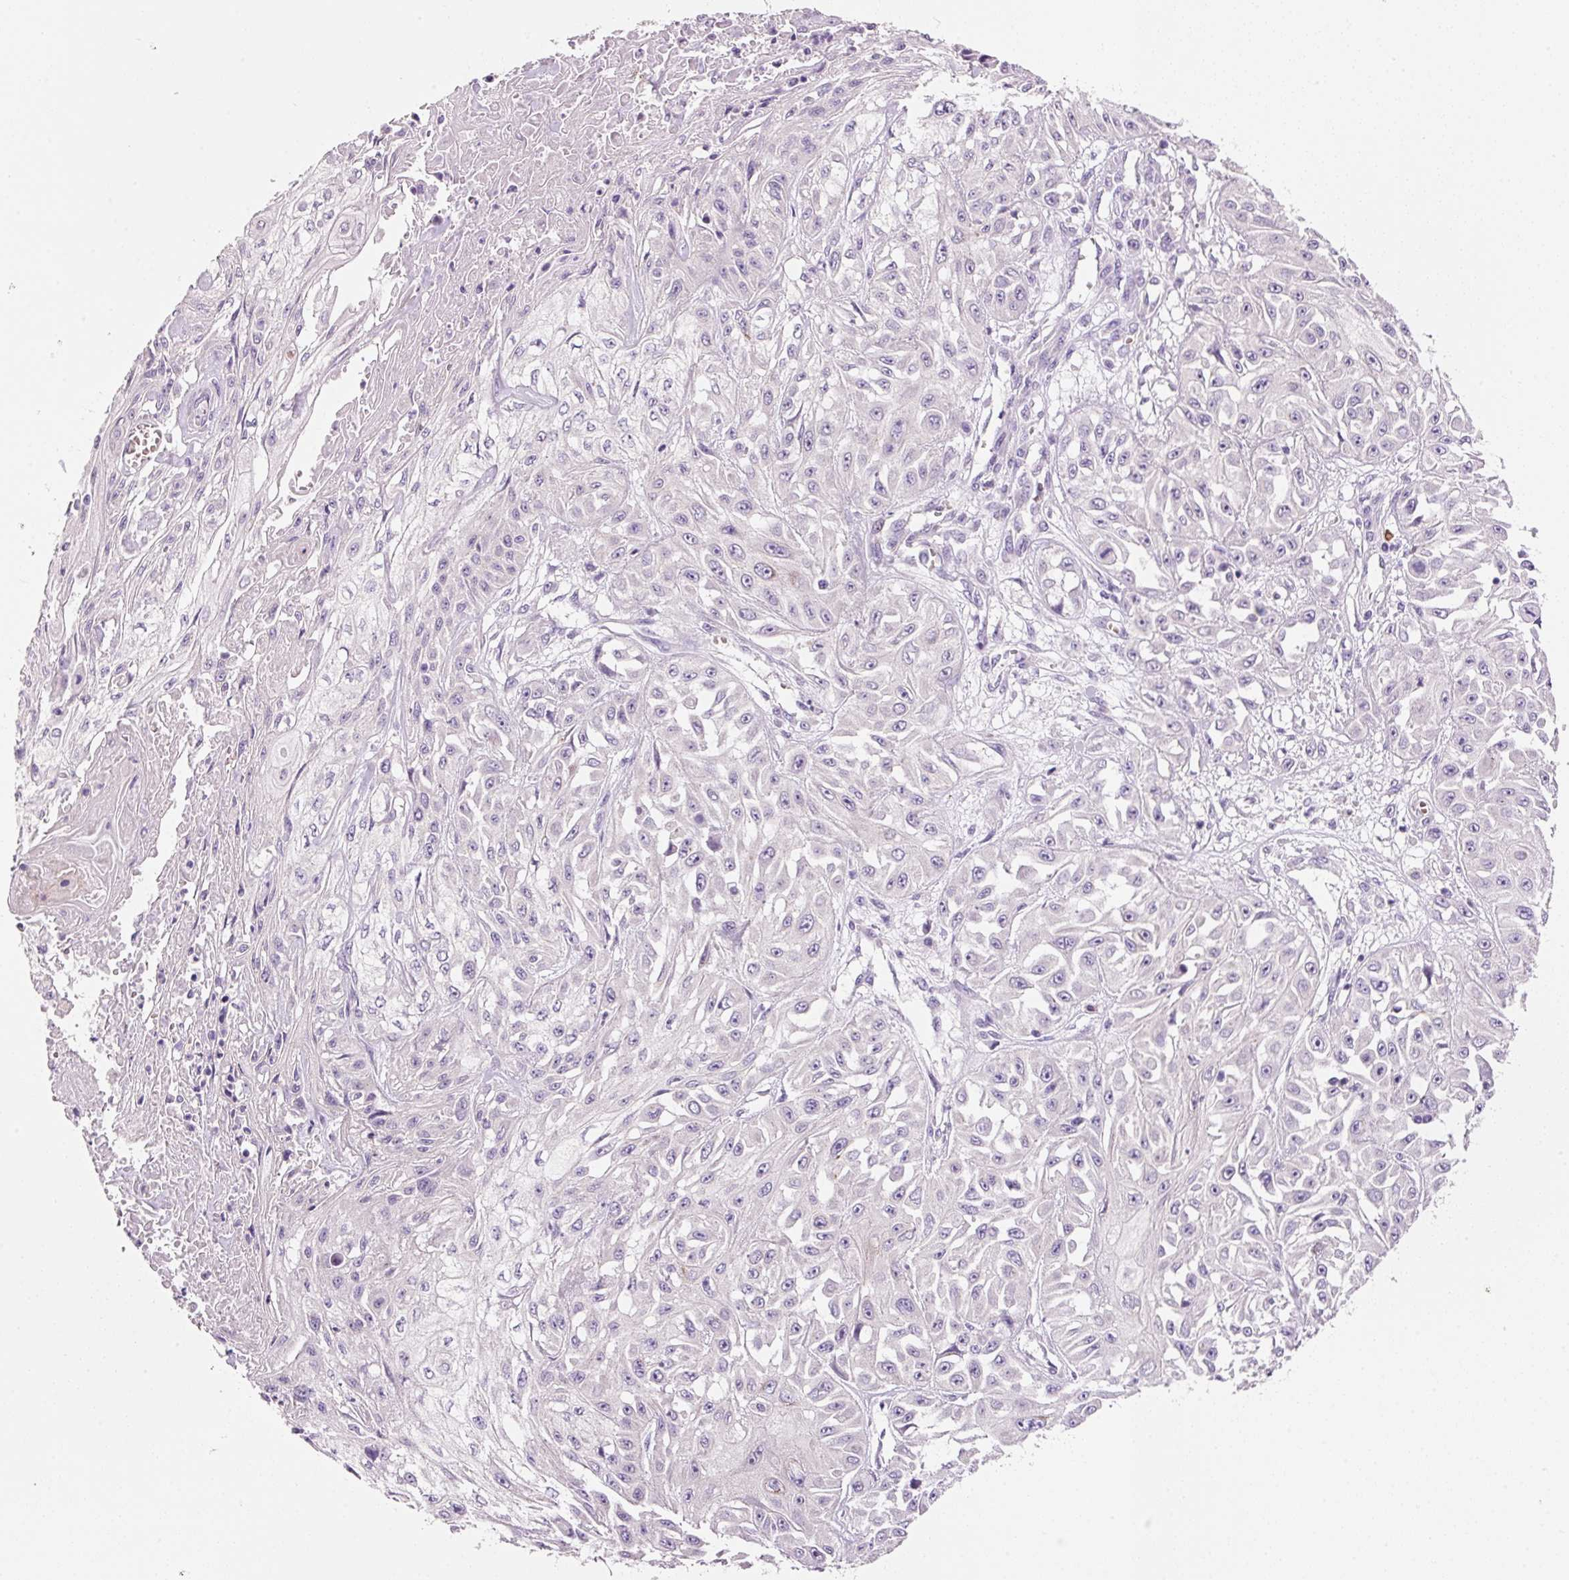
{"staining": {"intensity": "negative", "quantity": "none", "location": "none"}, "tissue": "skin cancer", "cell_type": "Tumor cells", "image_type": "cancer", "snomed": [{"axis": "morphology", "description": "Squamous cell carcinoma, NOS"}, {"axis": "morphology", "description": "Squamous cell carcinoma, metastatic, NOS"}, {"axis": "topography", "description": "Skin"}, {"axis": "topography", "description": "Lymph node"}], "caption": "DAB immunohistochemical staining of human skin cancer demonstrates no significant positivity in tumor cells.", "gene": "TENT5C", "patient": {"sex": "male", "age": 75}}